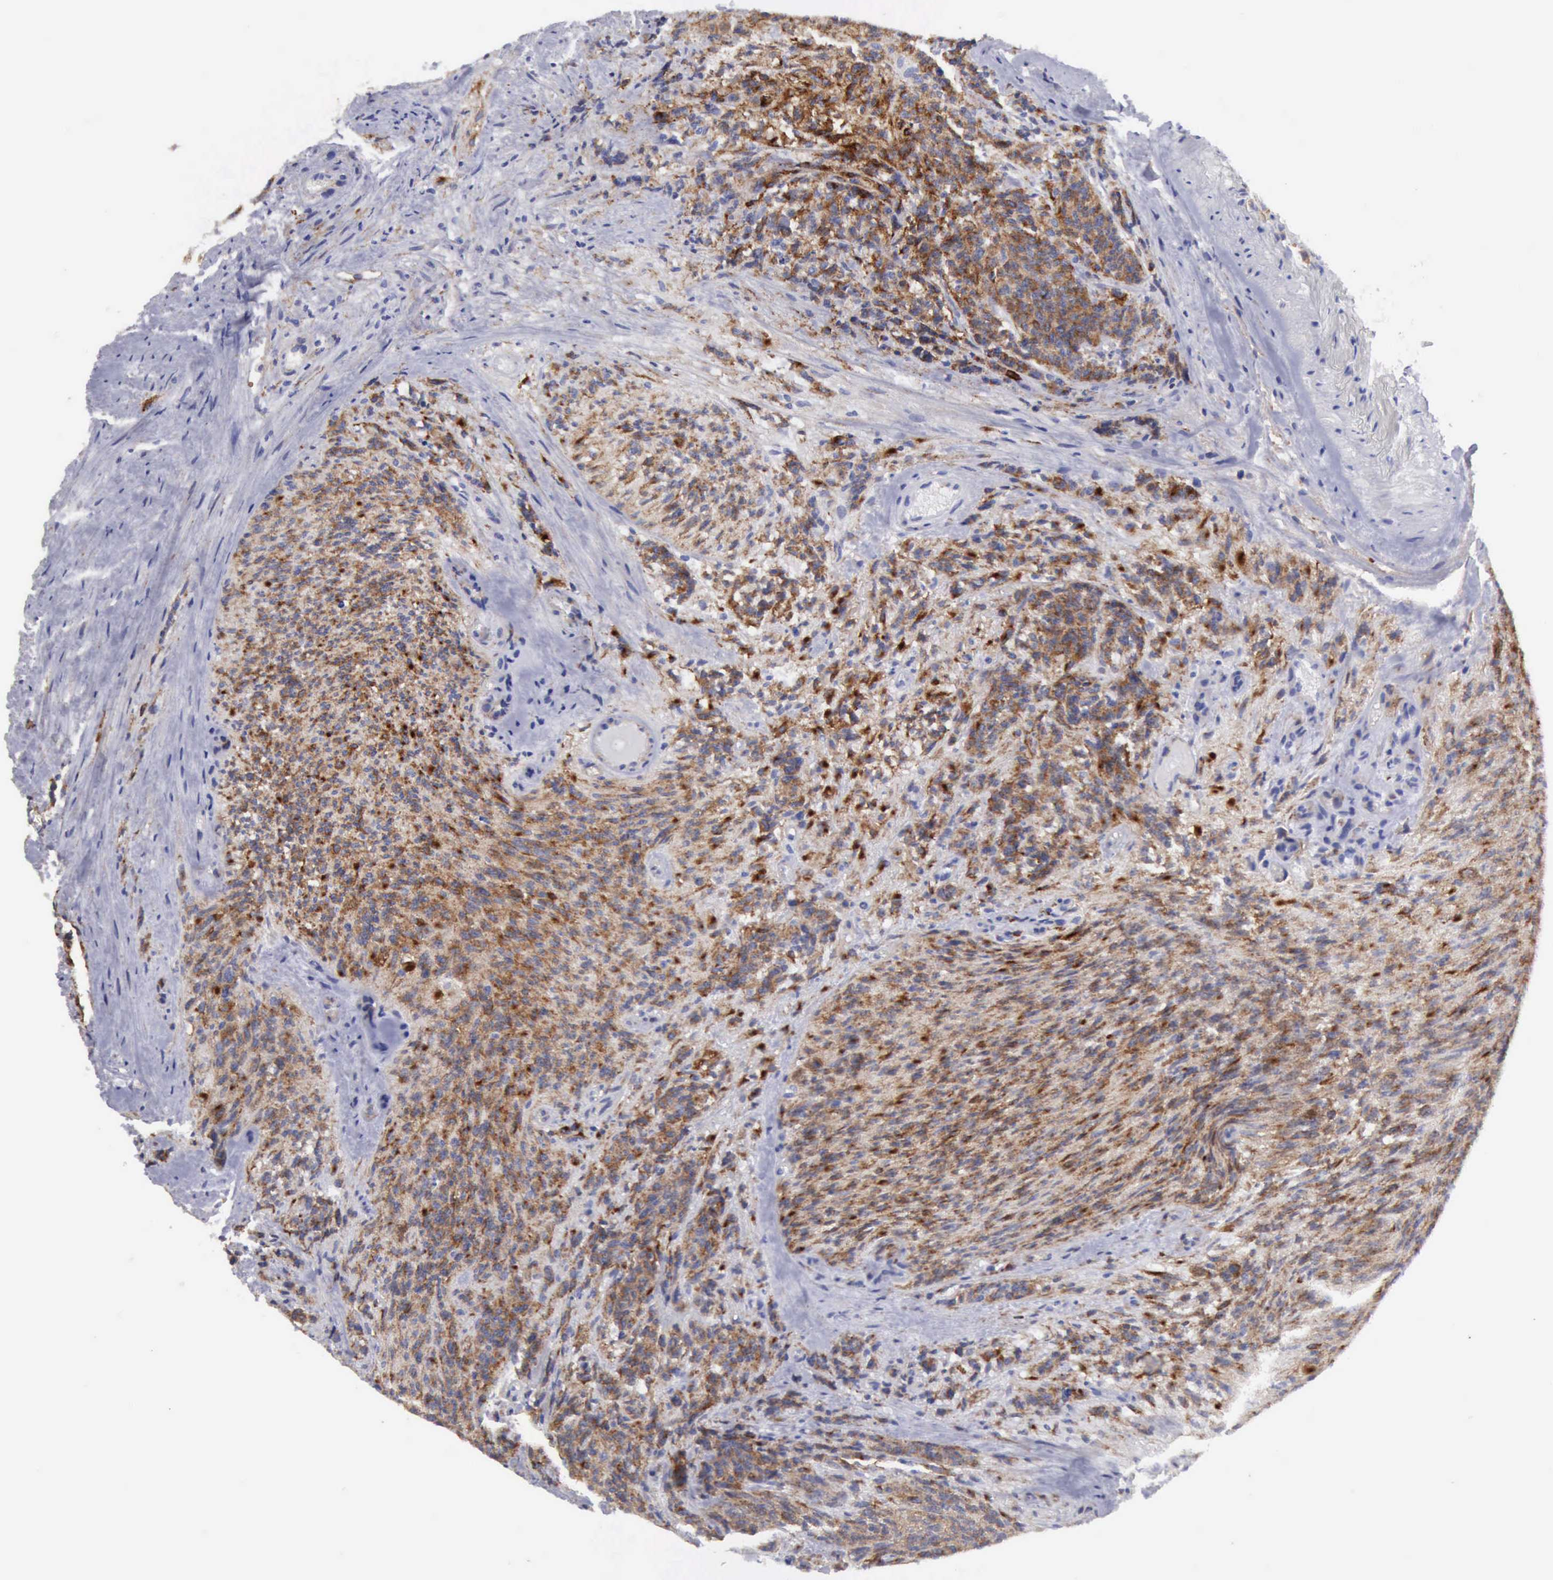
{"staining": {"intensity": "moderate", "quantity": ">75%", "location": "cytoplasmic/membranous"}, "tissue": "glioma", "cell_type": "Tumor cells", "image_type": "cancer", "snomed": [{"axis": "morphology", "description": "Glioma, malignant, High grade"}, {"axis": "topography", "description": "Brain"}], "caption": "Glioma was stained to show a protein in brown. There is medium levels of moderate cytoplasmic/membranous expression in approximately >75% of tumor cells.", "gene": "TFRC", "patient": {"sex": "male", "age": 36}}